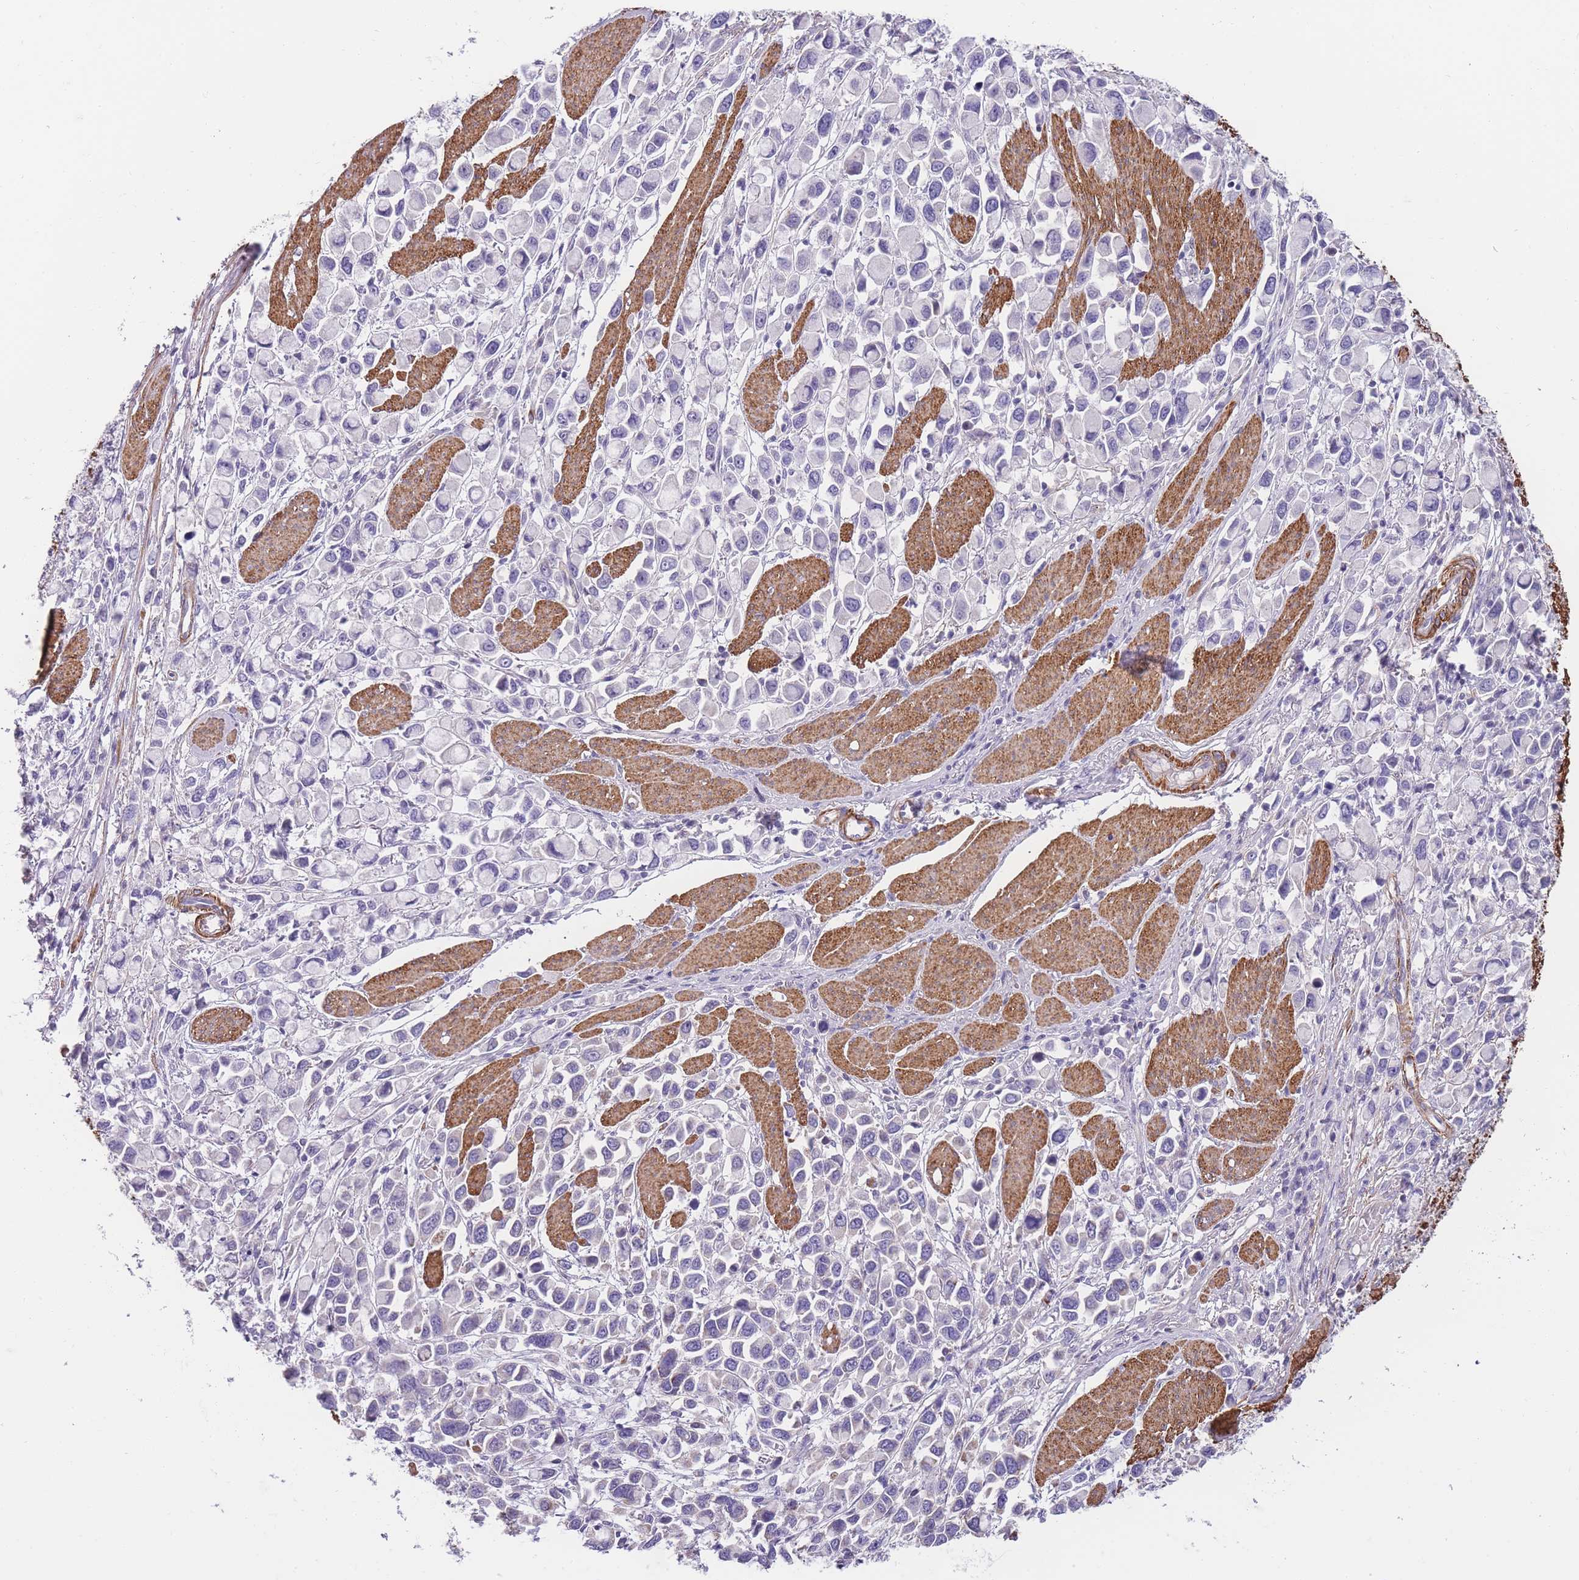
{"staining": {"intensity": "negative", "quantity": "none", "location": "none"}, "tissue": "stomach cancer", "cell_type": "Tumor cells", "image_type": "cancer", "snomed": [{"axis": "morphology", "description": "Adenocarcinoma, NOS"}, {"axis": "topography", "description": "Stomach"}], "caption": "Stomach cancer (adenocarcinoma) stained for a protein using immunohistochemistry (IHC) shows no expression tumor cells.", "gene": "FAM124A", "patient": {"sex": "female", "age": 81}}